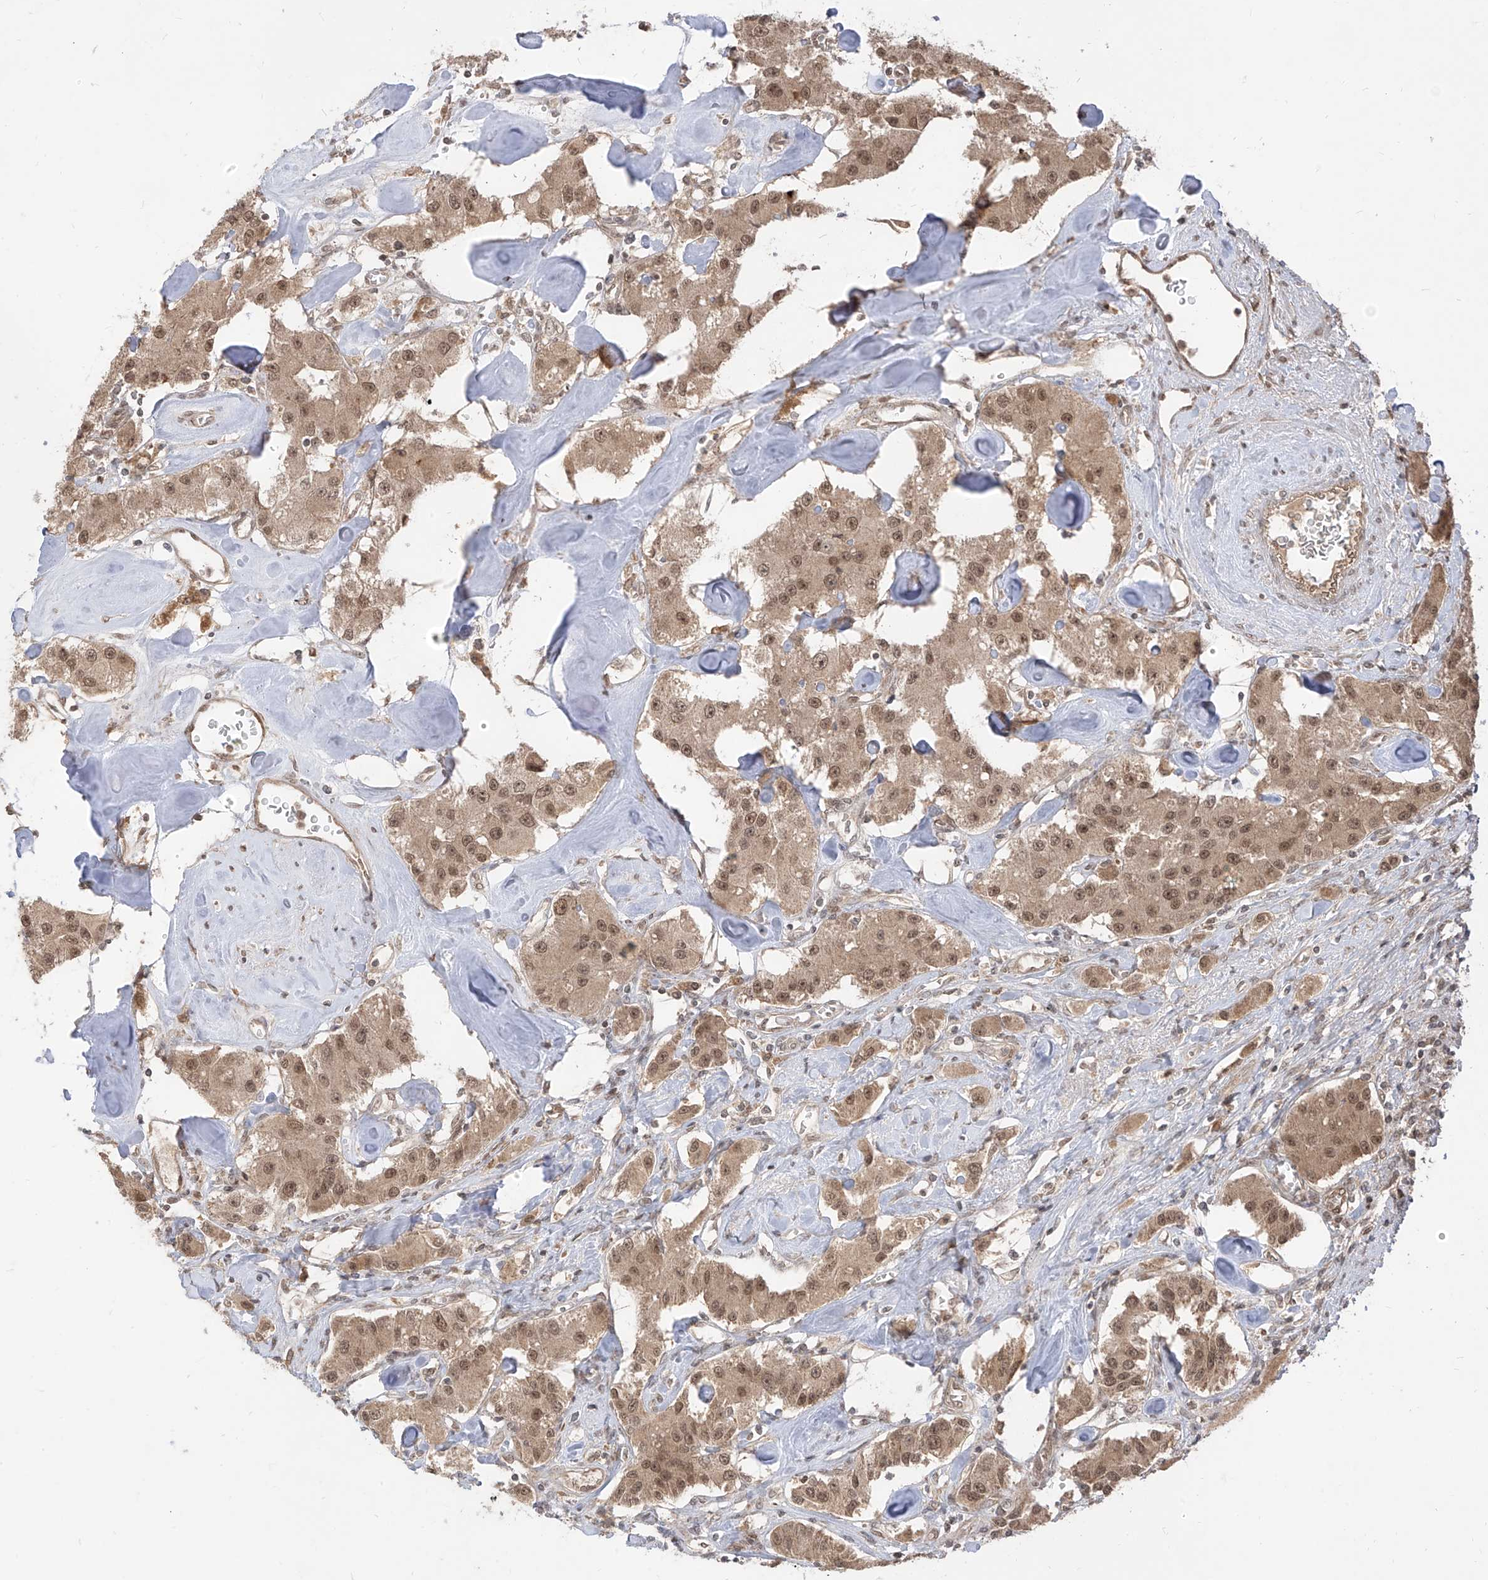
{"staining": {"intensity": "moderate", "quantity": ">75%", "location": "cytoplasmic/membranous,nuclear"}, "tissue": "carcinoid", "cell_type": "Tumor cells", "image_type": "cancer", "snomed": [{"axis": "morphology", "description": "Carcinoid, malignant, NOS"}, {"axis": "topography", "description": "Pancreas"}], "caption": "Malignant carcinoid stained for a protein demonstrates moderate cytoplasmic/membranous and nuclear positivity in tumor cells.", "gene": "LCOR", "patient": {"sex": "male", "age": 41}}